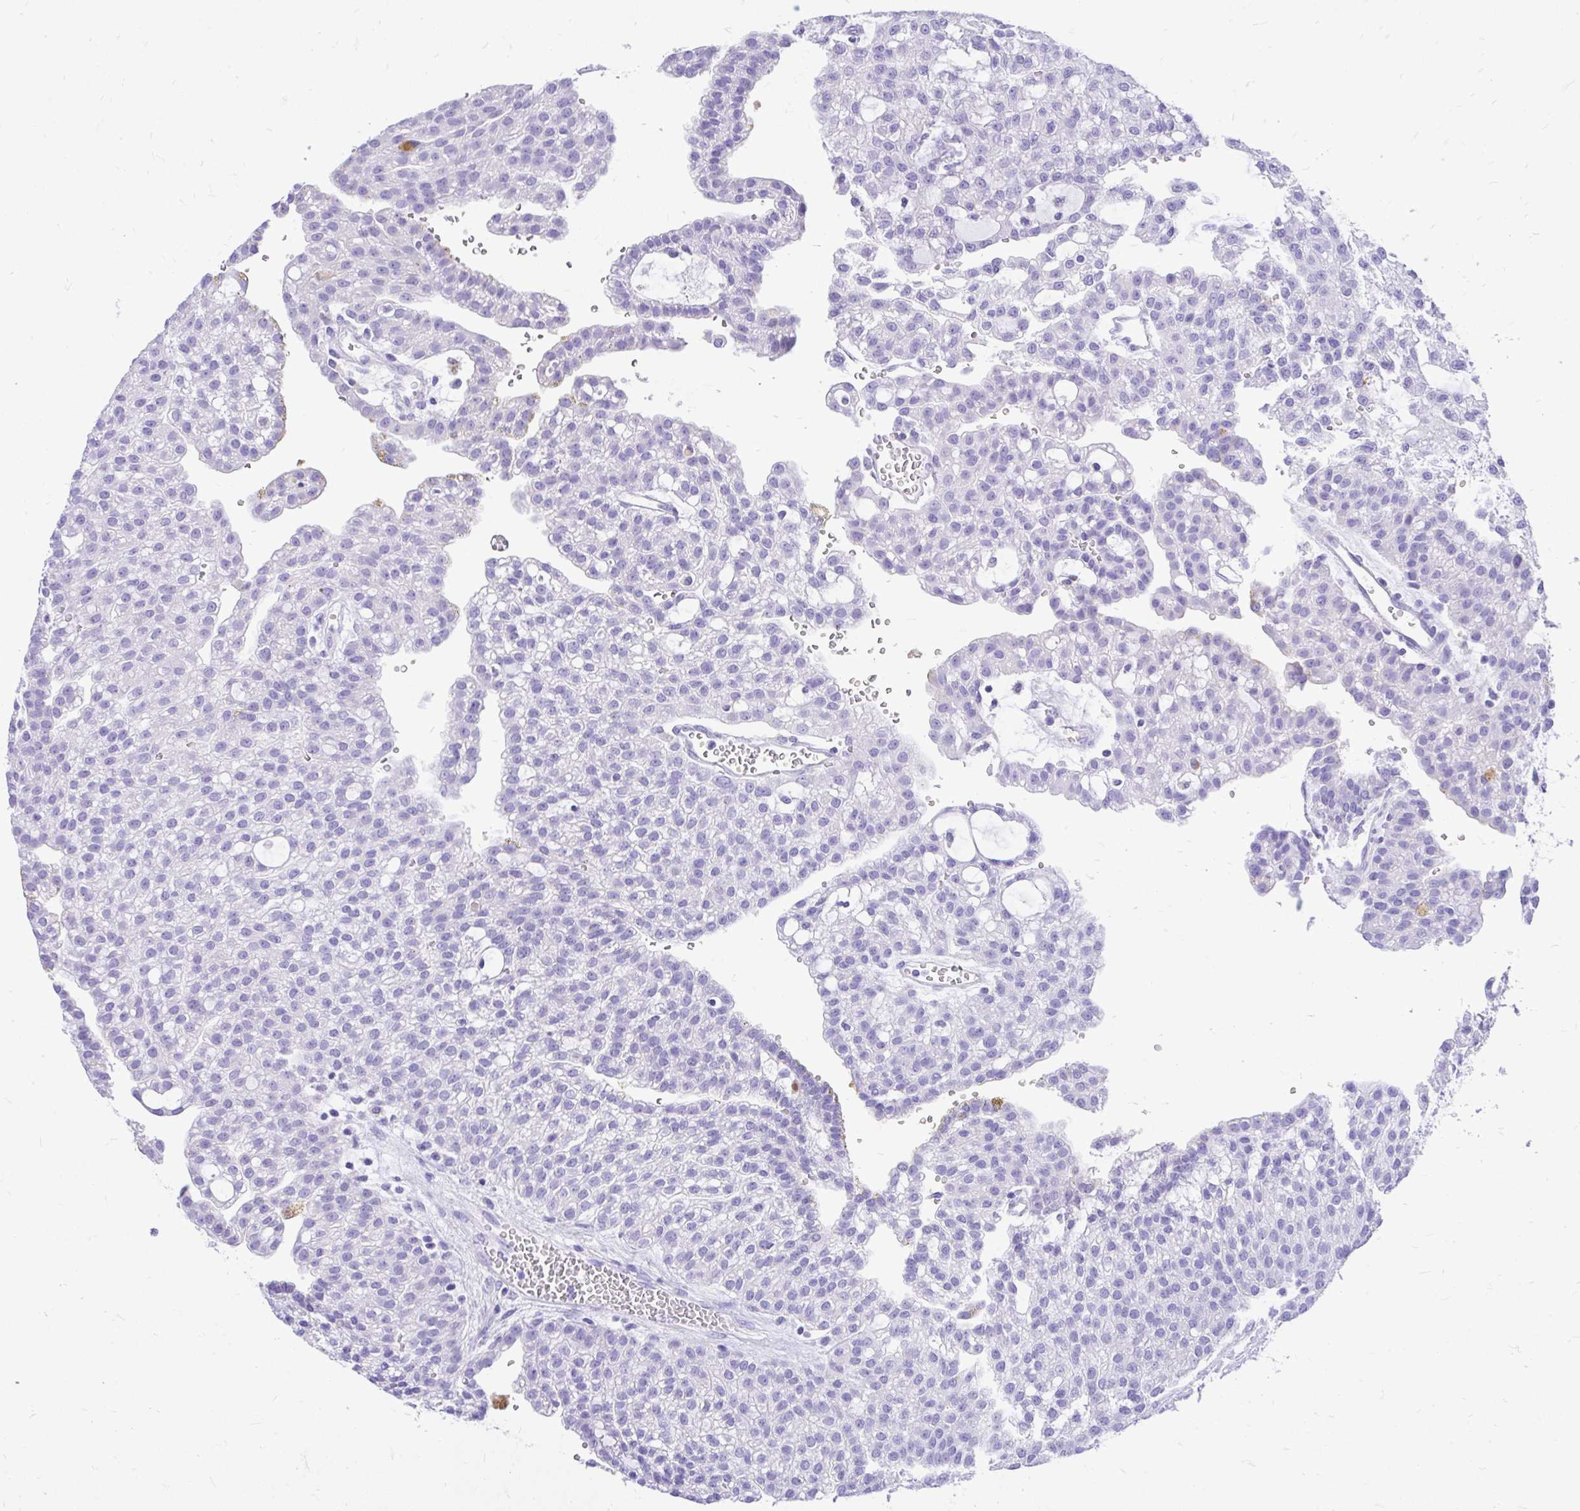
{"staining": {"intensity": "negative", "quantity": "none", "location": "none"}, "tissue": "renal cancer", "cell_type": "Tumor cells", "image_type": "cancer", "snomed": [{"axis": "morphology", "description": "Adenocarcinoma, NOS"}, {"axis": "topography", "description": "Kidney"}], "caption": "High magnification brightfield microscopy of renal adenocarcinoma stained with DAB (brown) and counterstained with hematoxylin (blue): tumor cells show no significant expression. (DAB IHC with hematoxylin counter stain).", "gene": "MON1A", "patient": {"sex": "male", "age": 63}}